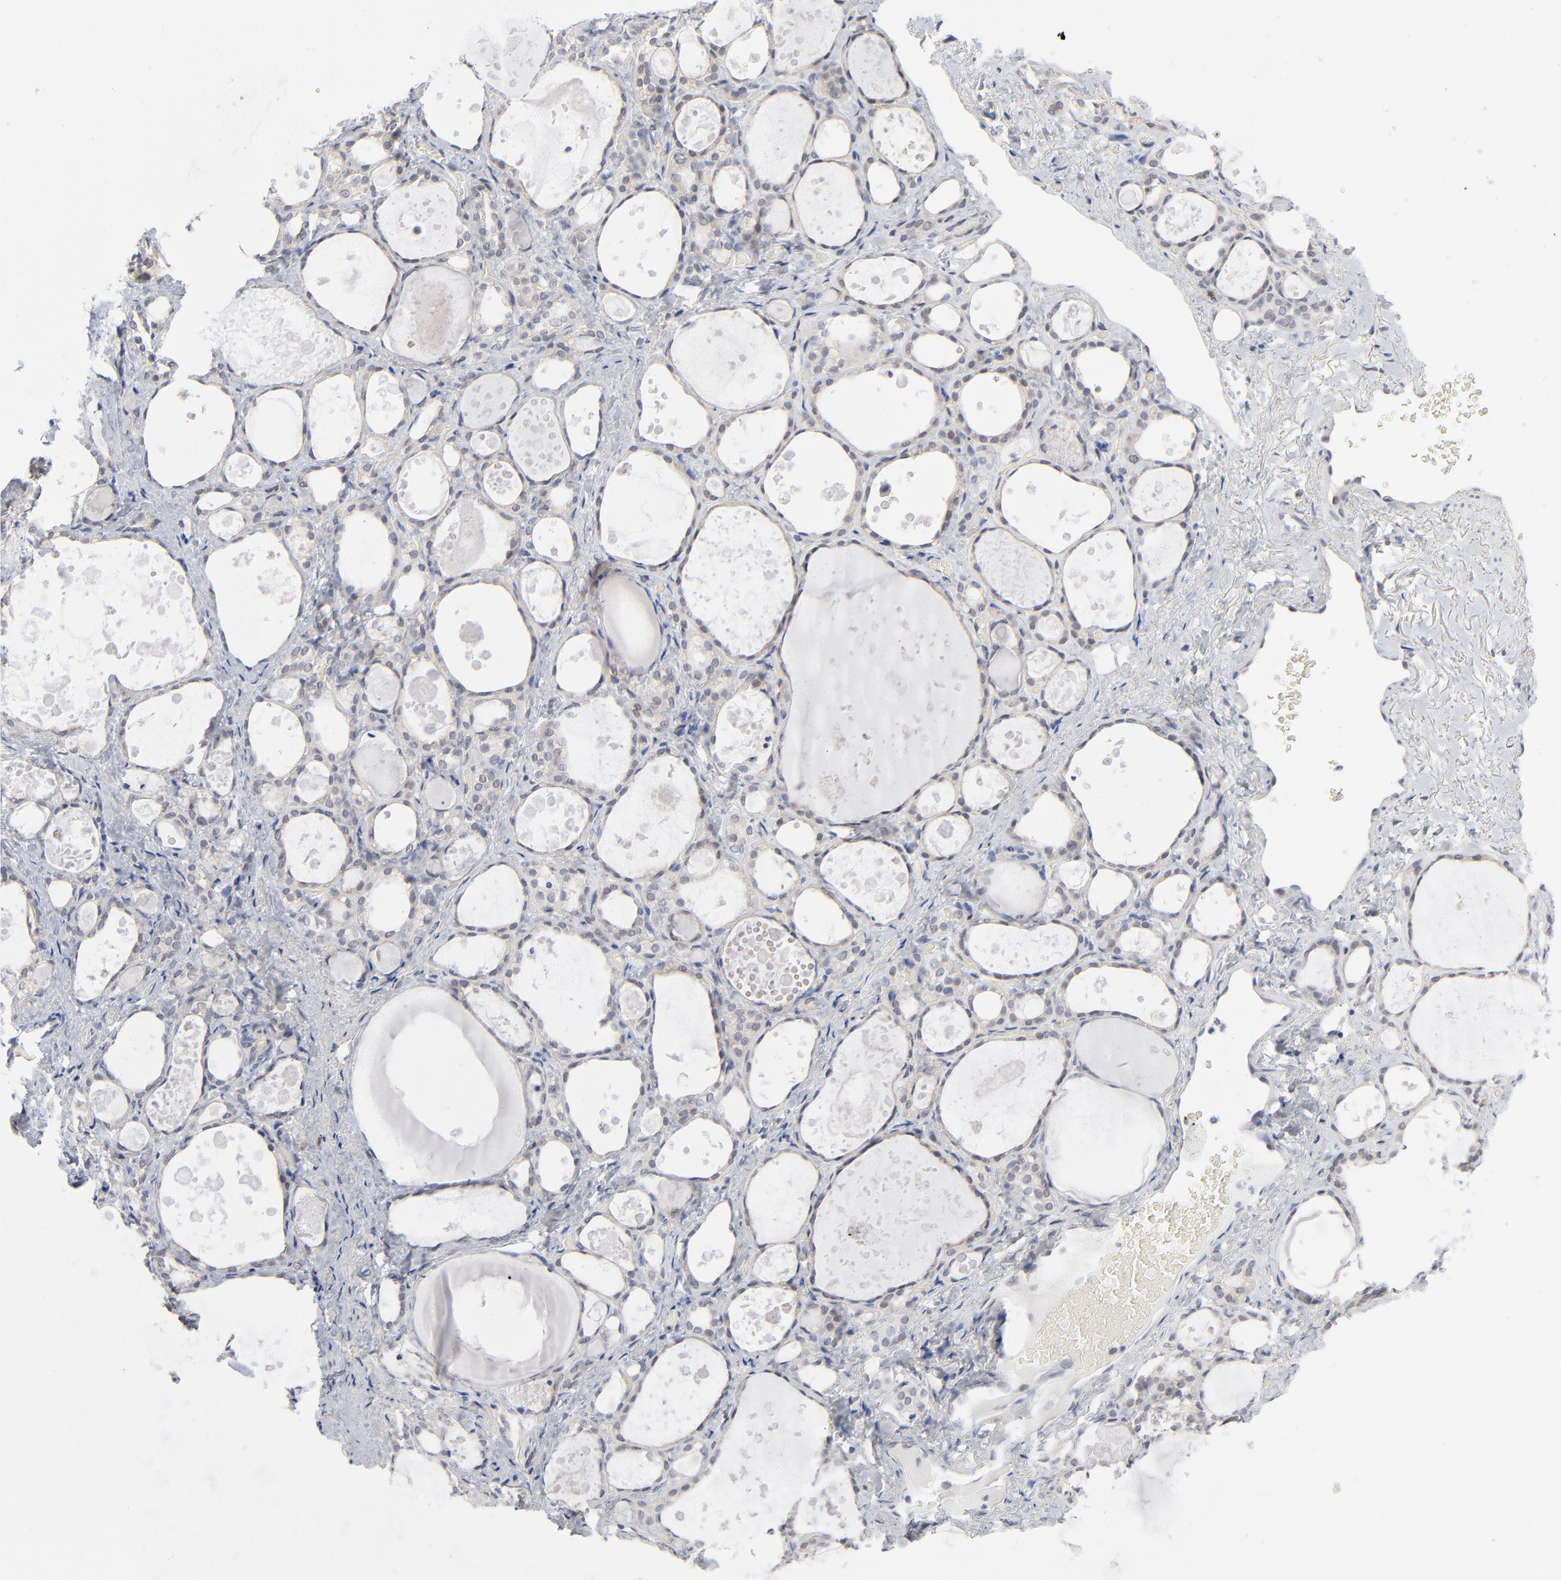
{"staining": {"intensity": "weak", "quantity": "<25%", "location": "cytoplasmic/membranous"}, "tissue": "thyroid gland", "cell_type": "Glandular cells", "image_type": "normal", "snomed": [{"axis": "morphology", "description": "Normal tissue, NOS"}, {"axis": "topography", "description": "Thyroid gland"}], "caption": "Immunohistochemistry (IHC) photomicrograph of benign human thyroid gland stained for a protein (brown), which reveals no positivity in glandular cells.", "gene": "RPS6KB1", "patient": {"sex": "female", "age": 75}}